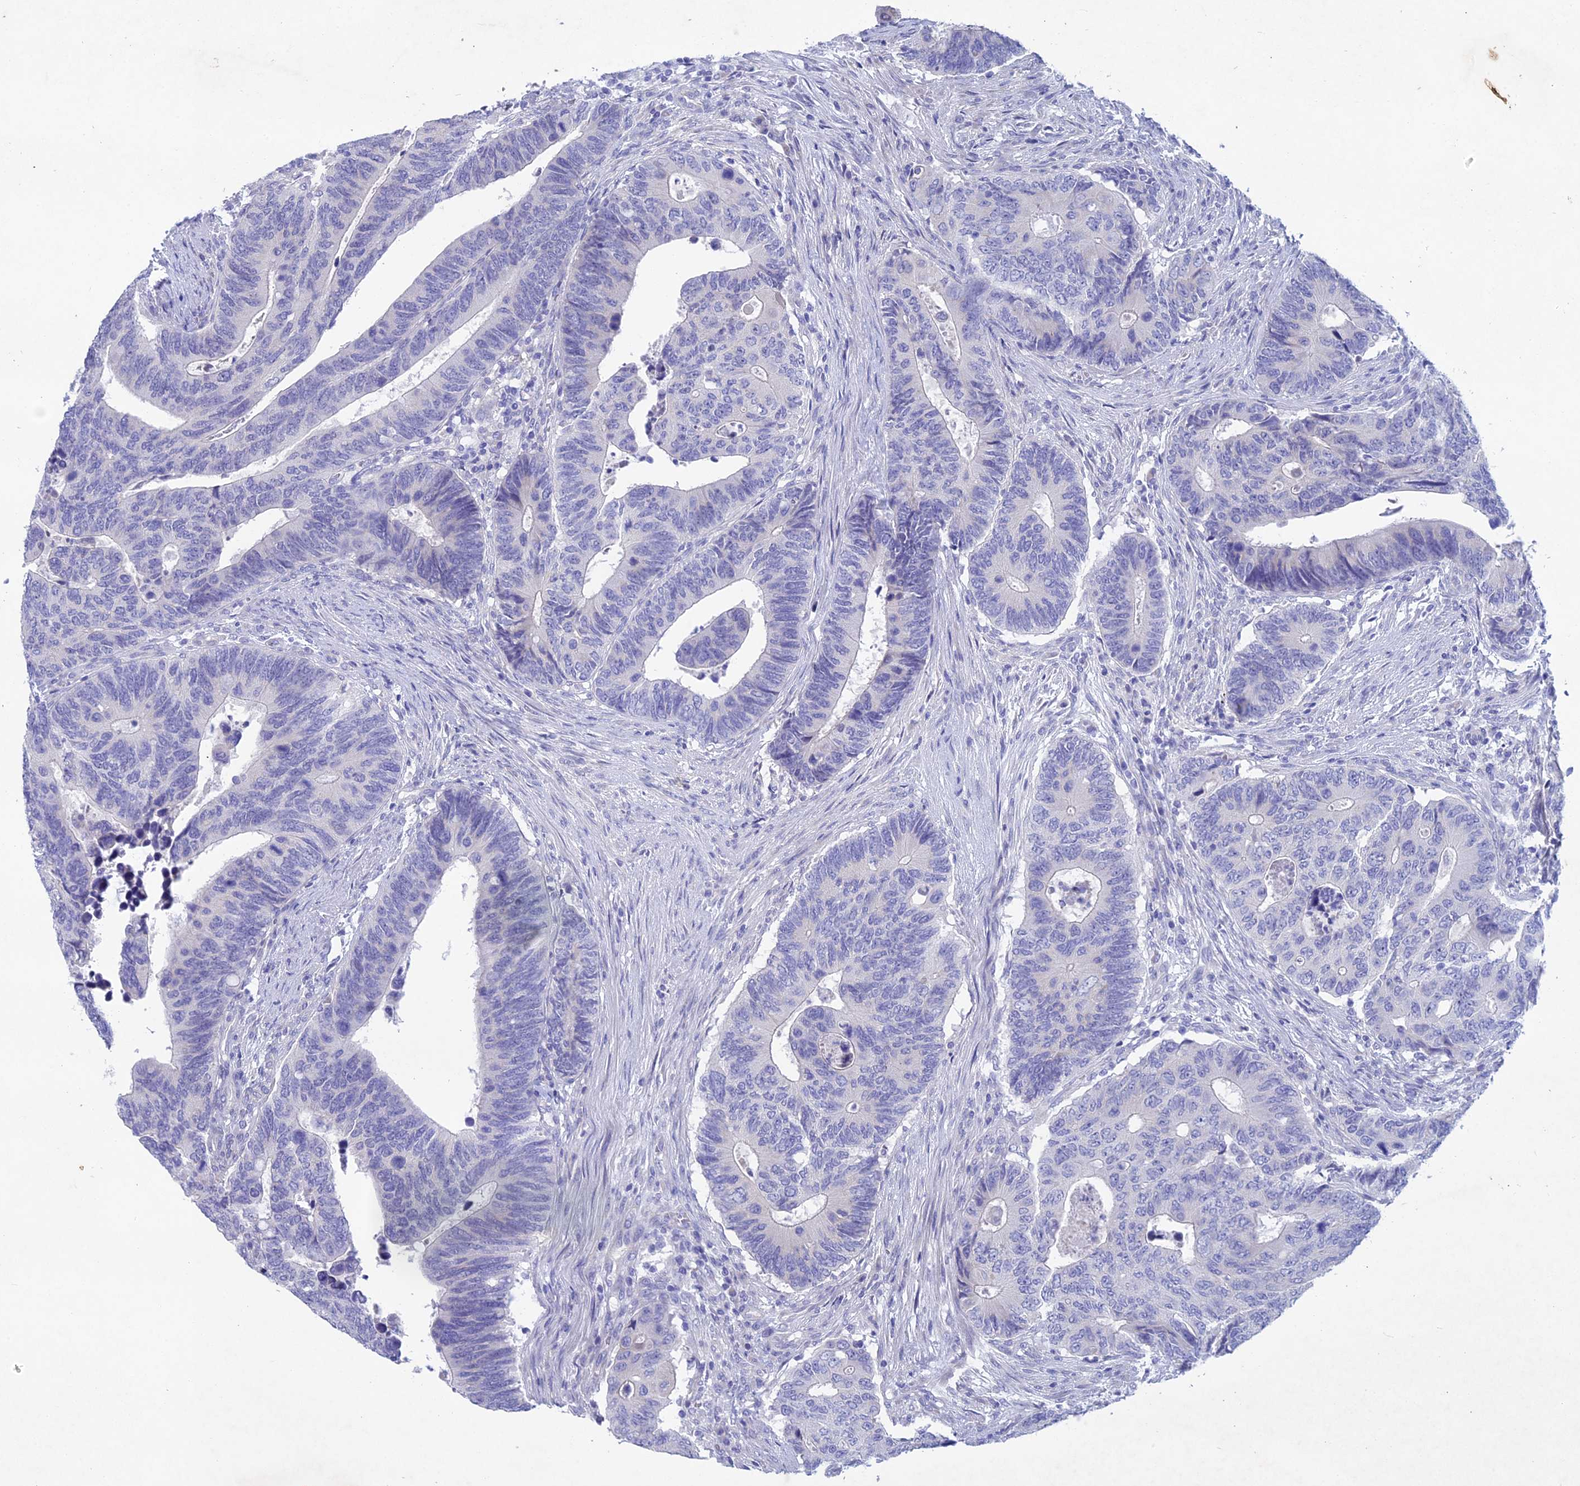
{"staining": {"intensity": "negative", "quantity": "none", "location": "none"}, "tissue": "colorectal cancer", "cell_type": "Tumor cells", "image_type": "cancer", "snomed": [{"axis": "morphology", "description": "Adenocarcinoma, NOS"}, {"axis": "topography", "description": "Colon"}], "caption": "This photomicrograph is of colorectal cancer stained with immunohistochemistry (IHC) to label a protein in brown with the nuclei are counter-stained blue. There is no positivity in tumor cells.", "gene": "BTBD19", "patient": {"sex": "male", "age": 87}}